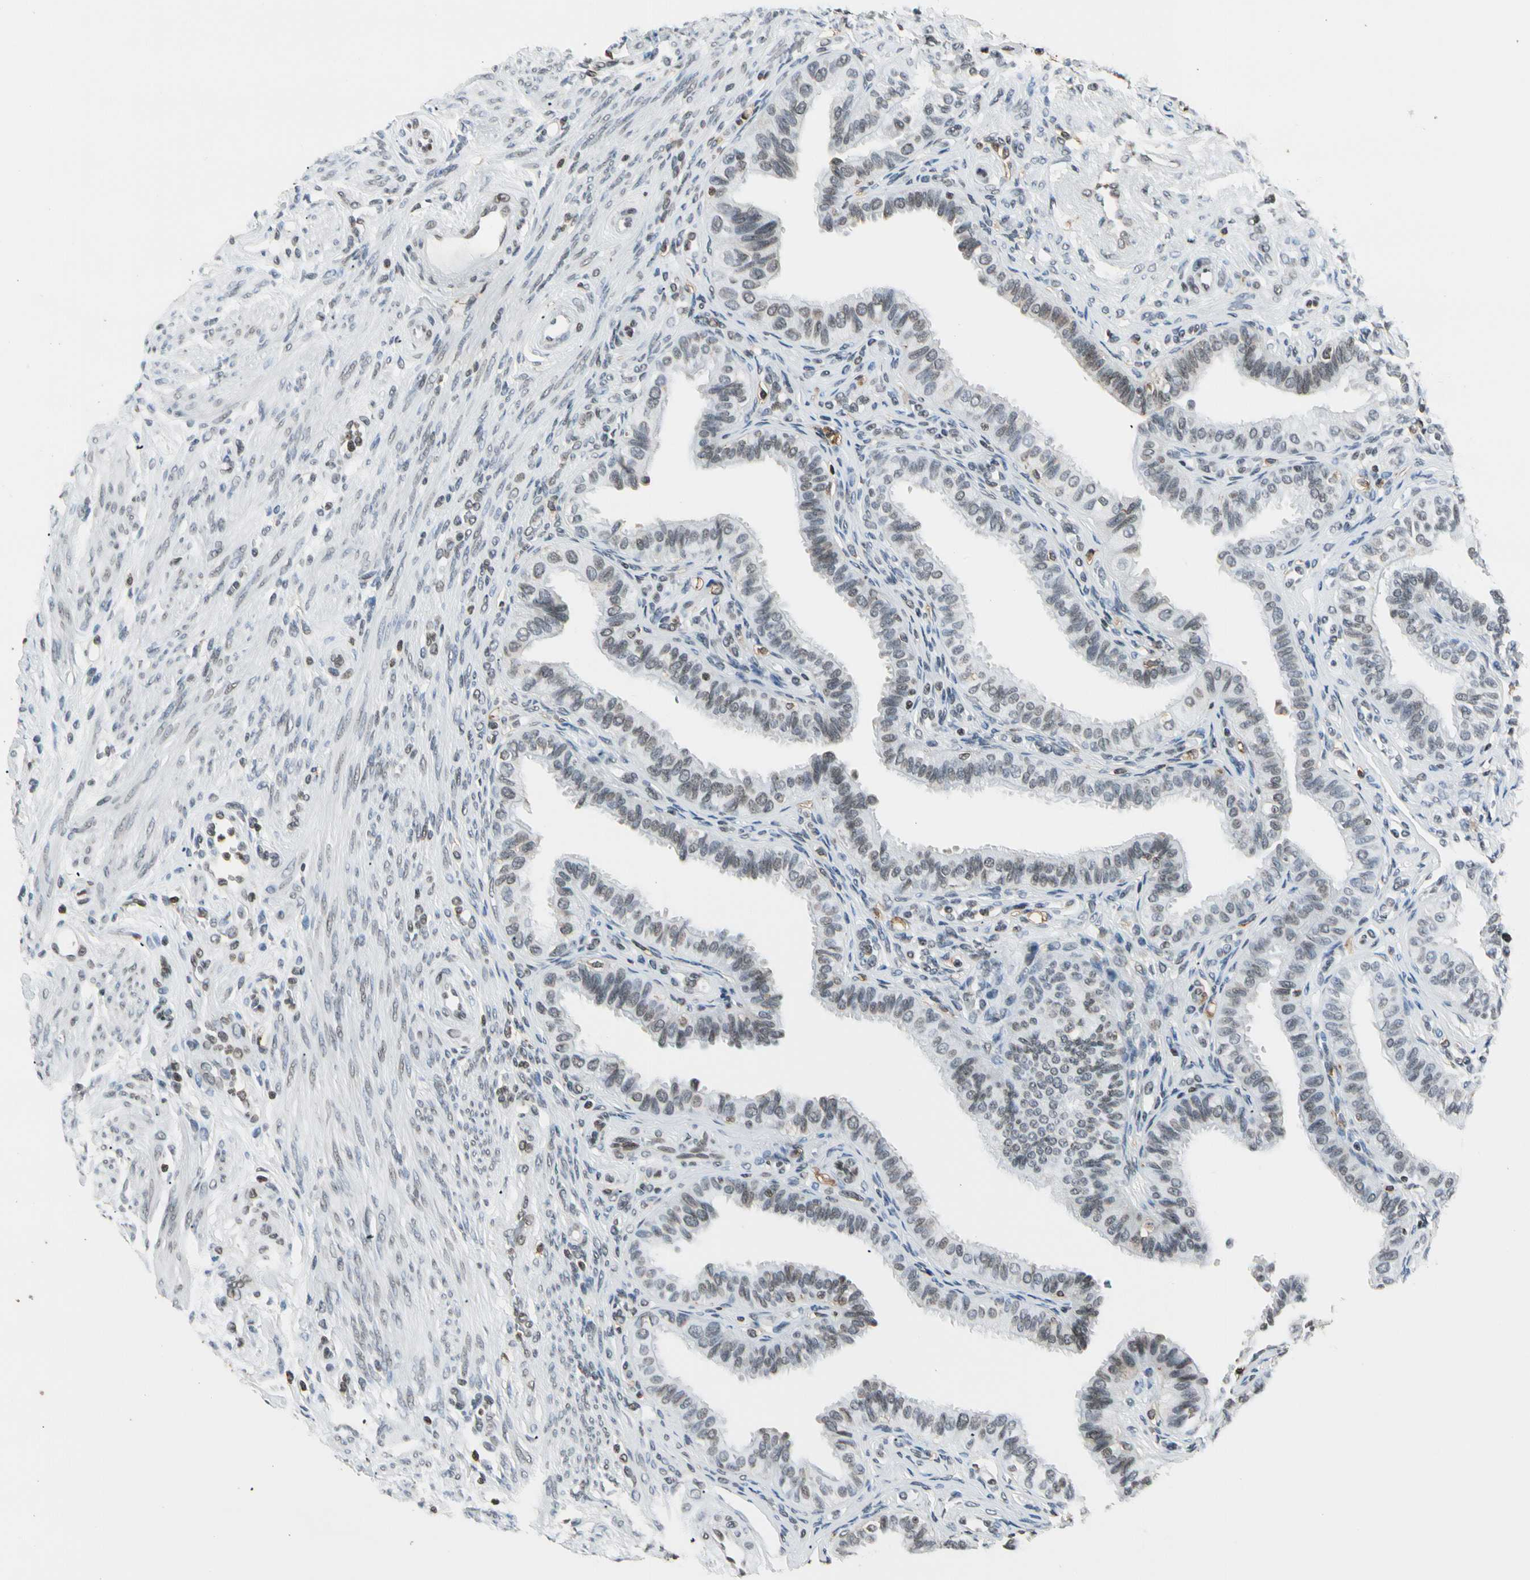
{"staining": {"intensity": "weak", "quantity": "25%-75%", "location": "nuclear"}, "tissue": "fallopian tube", "cell_type": "Glandular cells", "image_type": "normal", "snomed": [{"axis": "morphology", "description": "Normal tissue, NOS"}, {"axis": "topography", "description": "Fallopian tube"}], "caption": "IHC photomicrograph of unremarkable fallopian tube: fallopian tube stained using immunohistochemistry demonstrates low levels of weak protein expression localized specifically in the nuclear of glandular cells, appearing as a nuclear brown color.", "gene": "FER", "patient": {"sex": "female", "age": 42}}